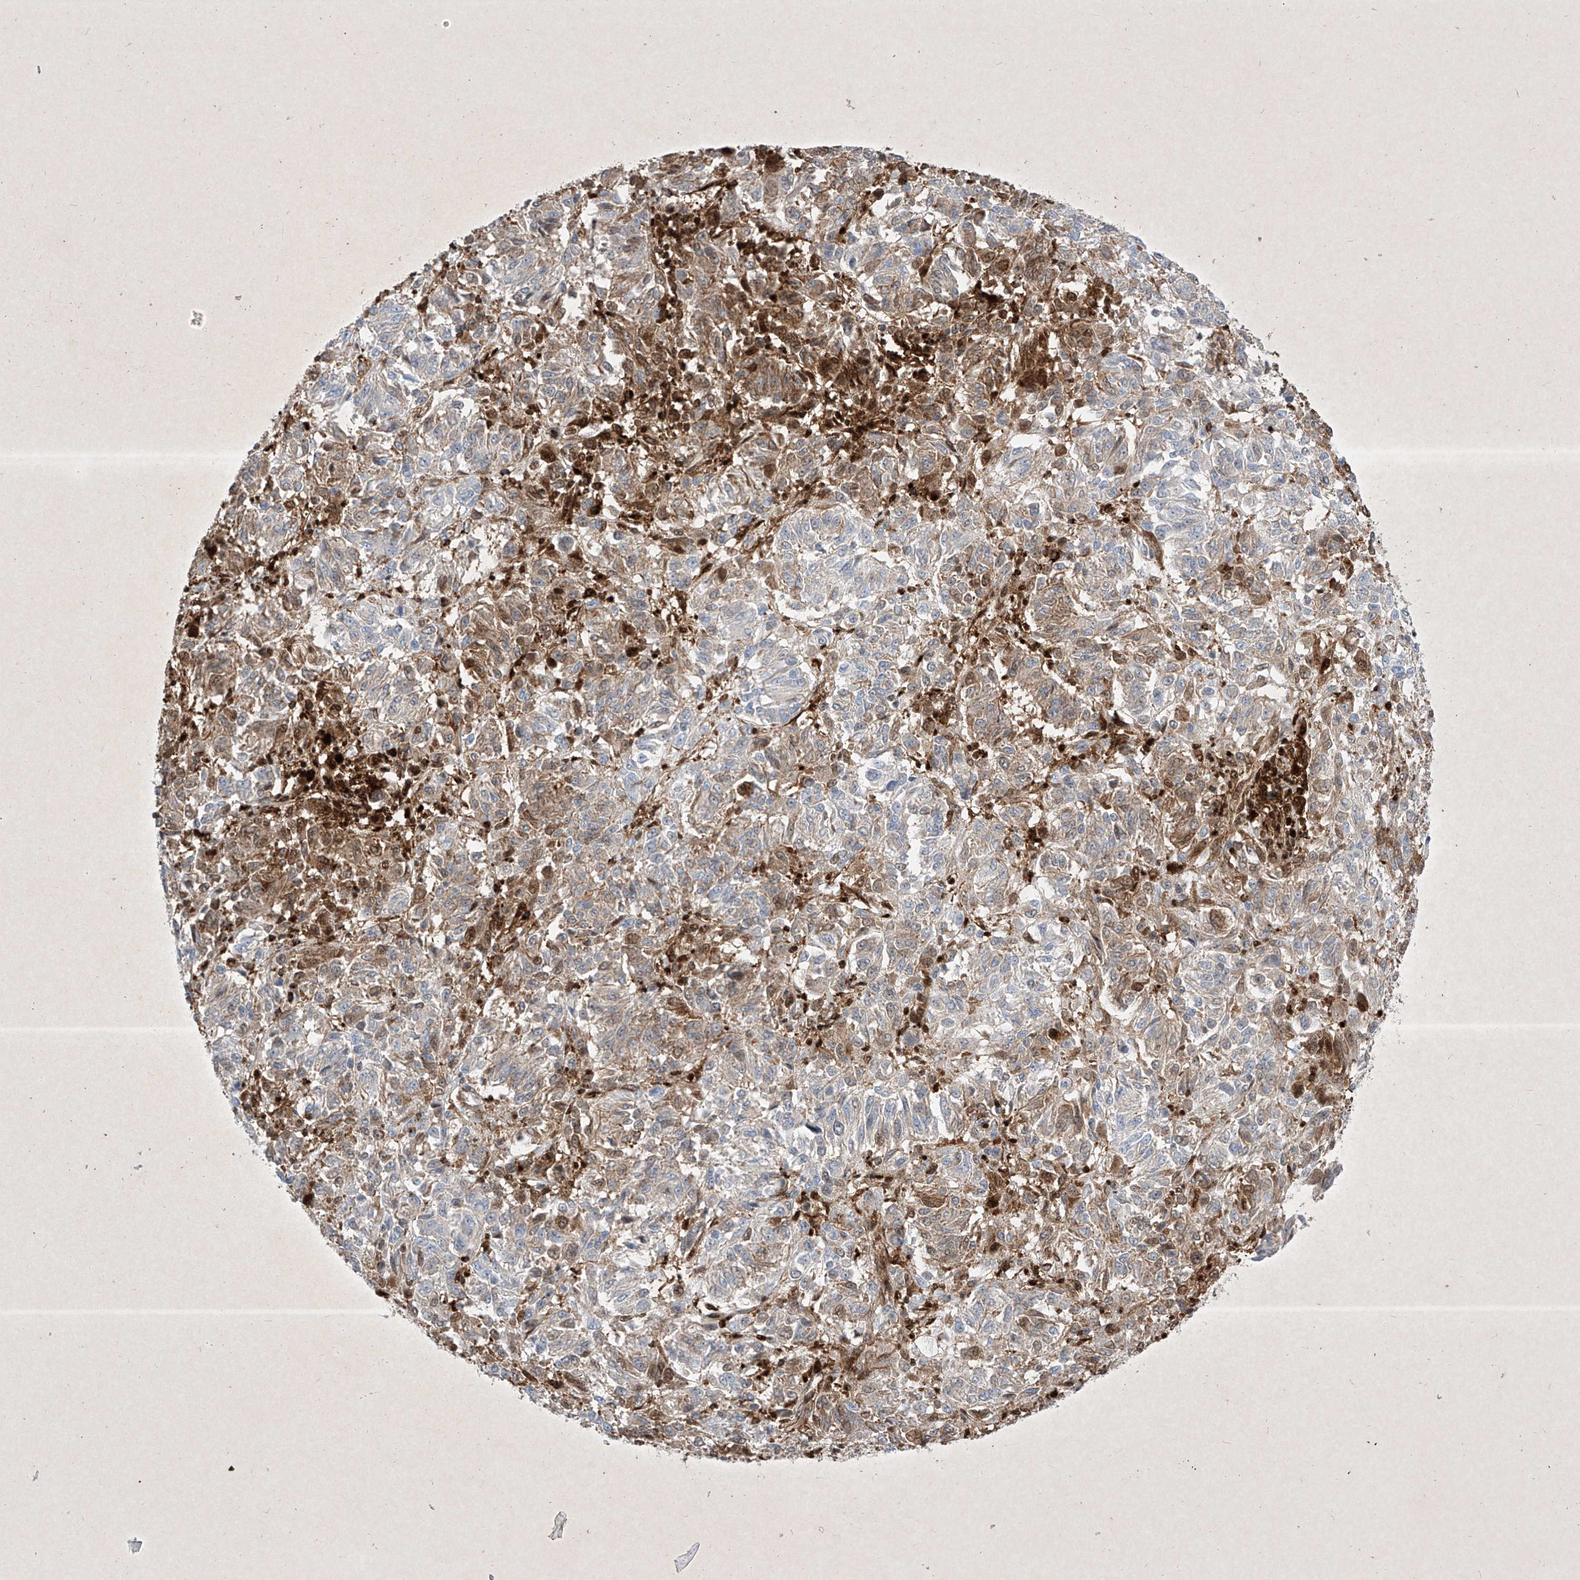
{"staining": {"intensity": "moderate", "quantity": "25%-75%", "location": "cytoplasmic/membranous,nuclear"}, "tissue": "melanoma", "cell_type": "Tumor cells", "image_type": "cancer", "snomed": [{"axis": "morphology", "description": "Malignant melanoma, Metastatic site"}, {"axis": "topography", "description": "Lung"}], "caption": "Melanoma tissue exhibits moderate cytoplasmic/membranous and nuclear positivity in approximately 25%-75% of tumor cells, visualized by immunohistochemistry.", "gene": "PSMB10", "patient": {"sex": "male", "age": 64}}